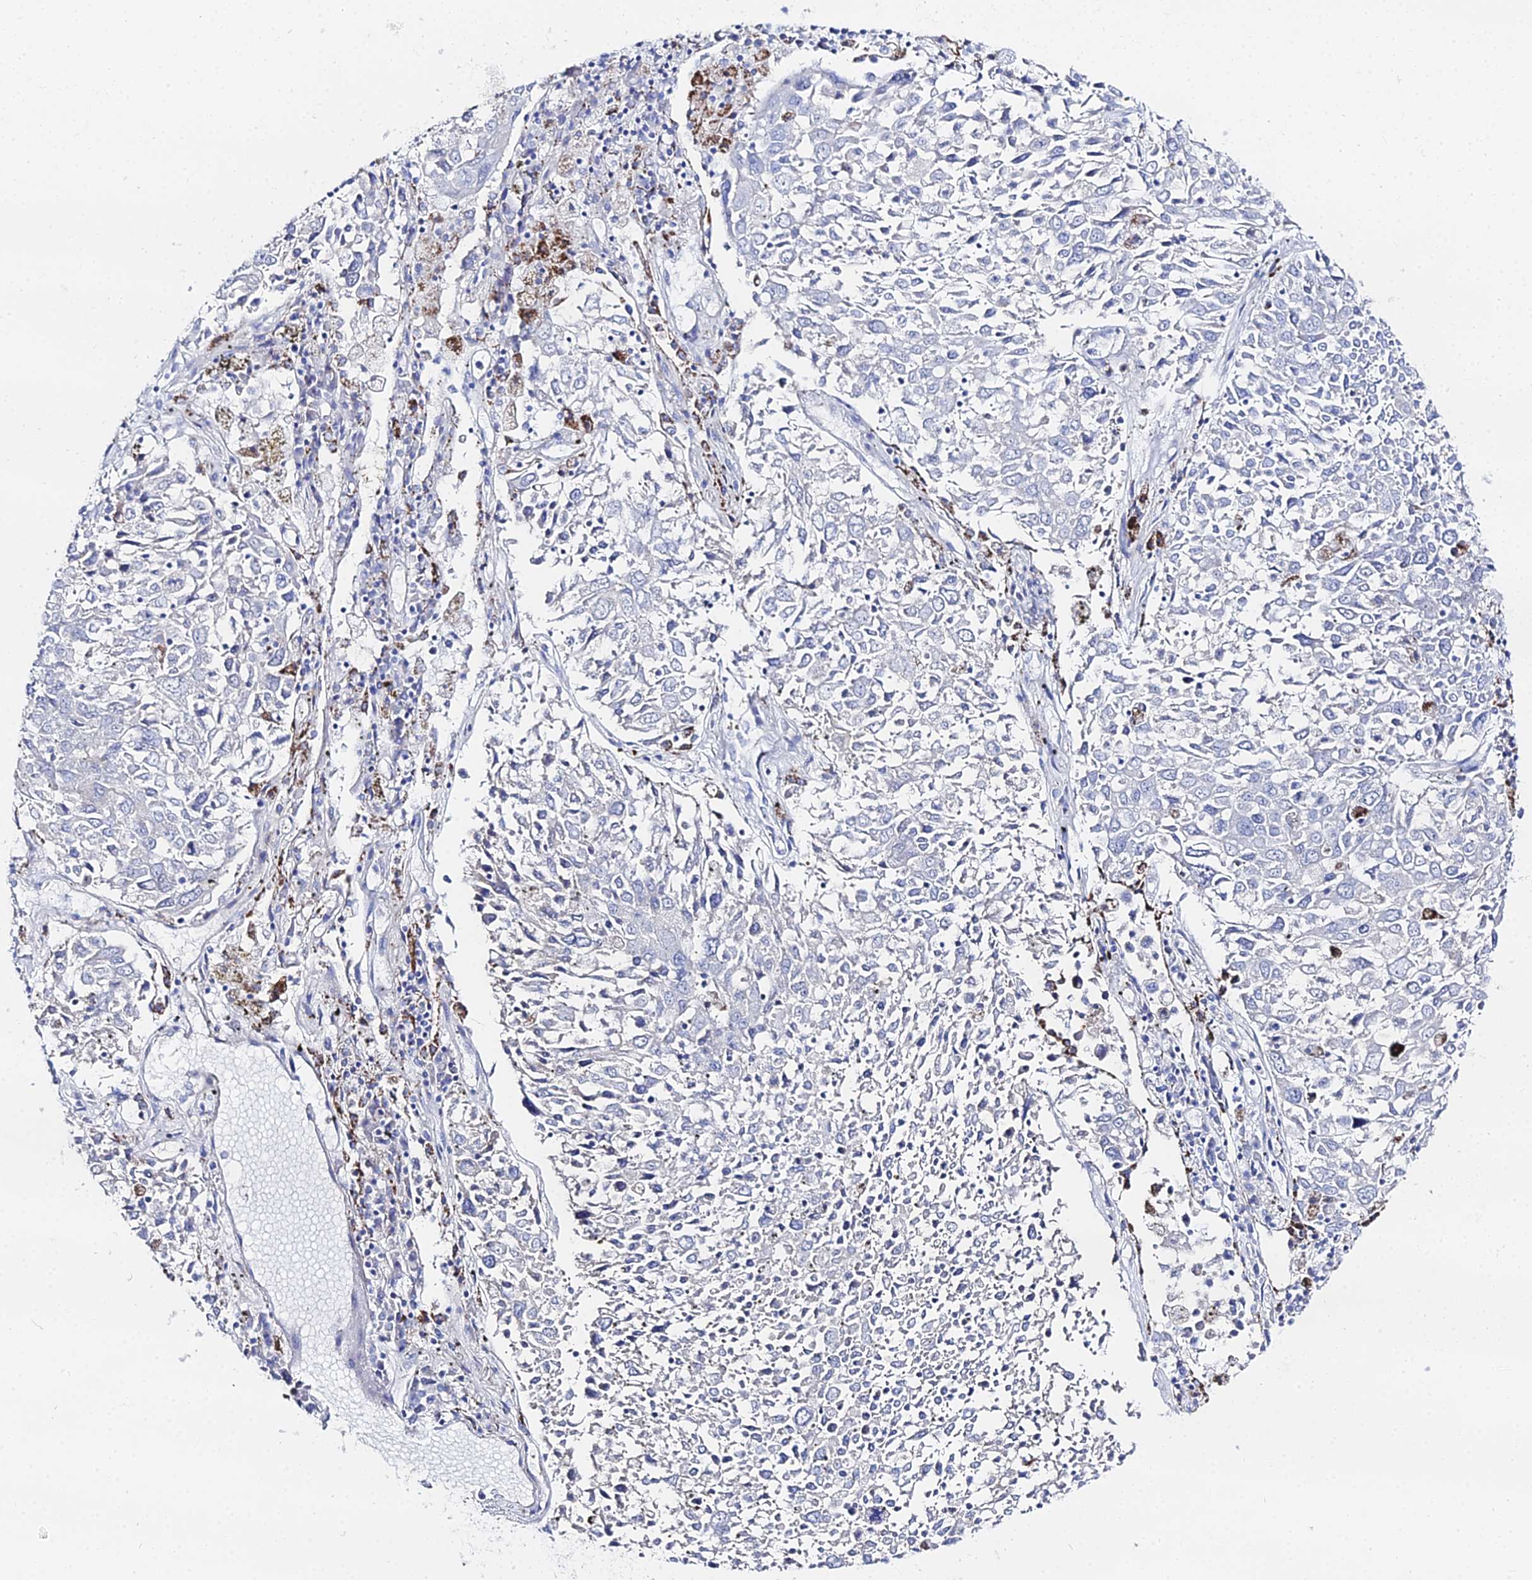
{"staining": {"intensity": "negative", "quantity": "none", "location": "none"}, "tissue": "lung cancer", "cell_type": "Tumor cells", "image_type": "cancer", "snomed": [{"axis": "morphology", "description": "Squamous cell carcinoma, NOS"}, {"axis": "topography", "description": "Lung"}], "caption": "The histopathology image reveals no significant positivity in tumor cells of squamous cell carcinoma (lung).", "gene": "DHX34", "patient": {"sex": "male", "age": 65}}